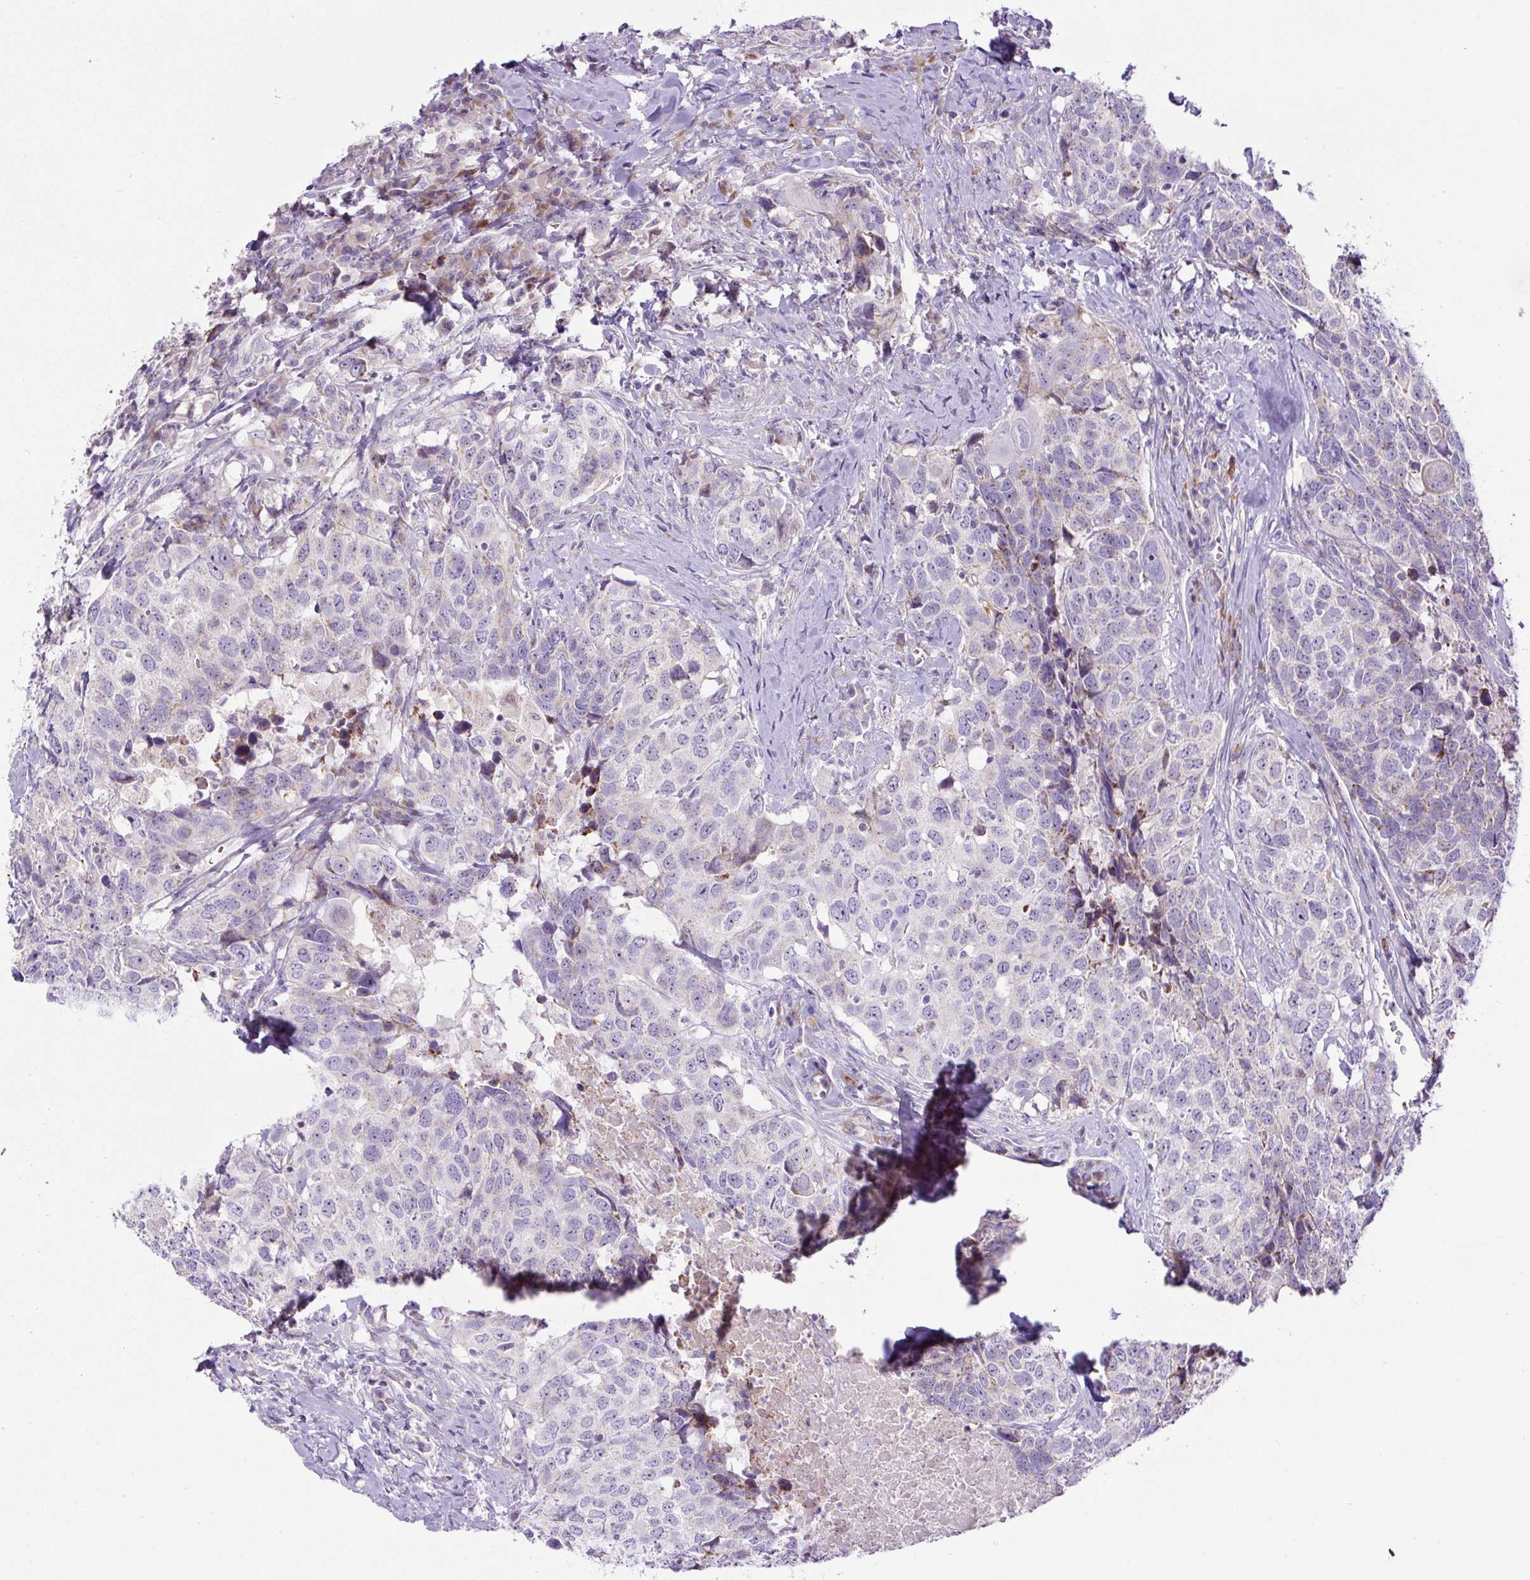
{"staining": {"intensity": "negative", "quantity": "none", "location": "none"}, "tissue": "head and neck cancer", "cell_type": "Tumor cells", "image_type": "cancer", "snomed": [{"axis": "morphology", "description": "Normal tissue, NOS"}, {"axis": "morphology", "description": "Squamous cell carcinoma, NOS"}, {"axis": "topography", "description": "Skeletal muscle"}, {"axis": "topography", "description": "Vascular tissue"}, {"axis": "topography", "description": "Peripheral nerve tissue"}, {"axis": "topography", "description": "Head-Neck"}], "caption": "The IHC image has no significant staining in tumor cells of squamous cell carcinoma (head and neck) tissue.", "gene": "ZNF596", "patient": {"sex": "male", "age": 66}}